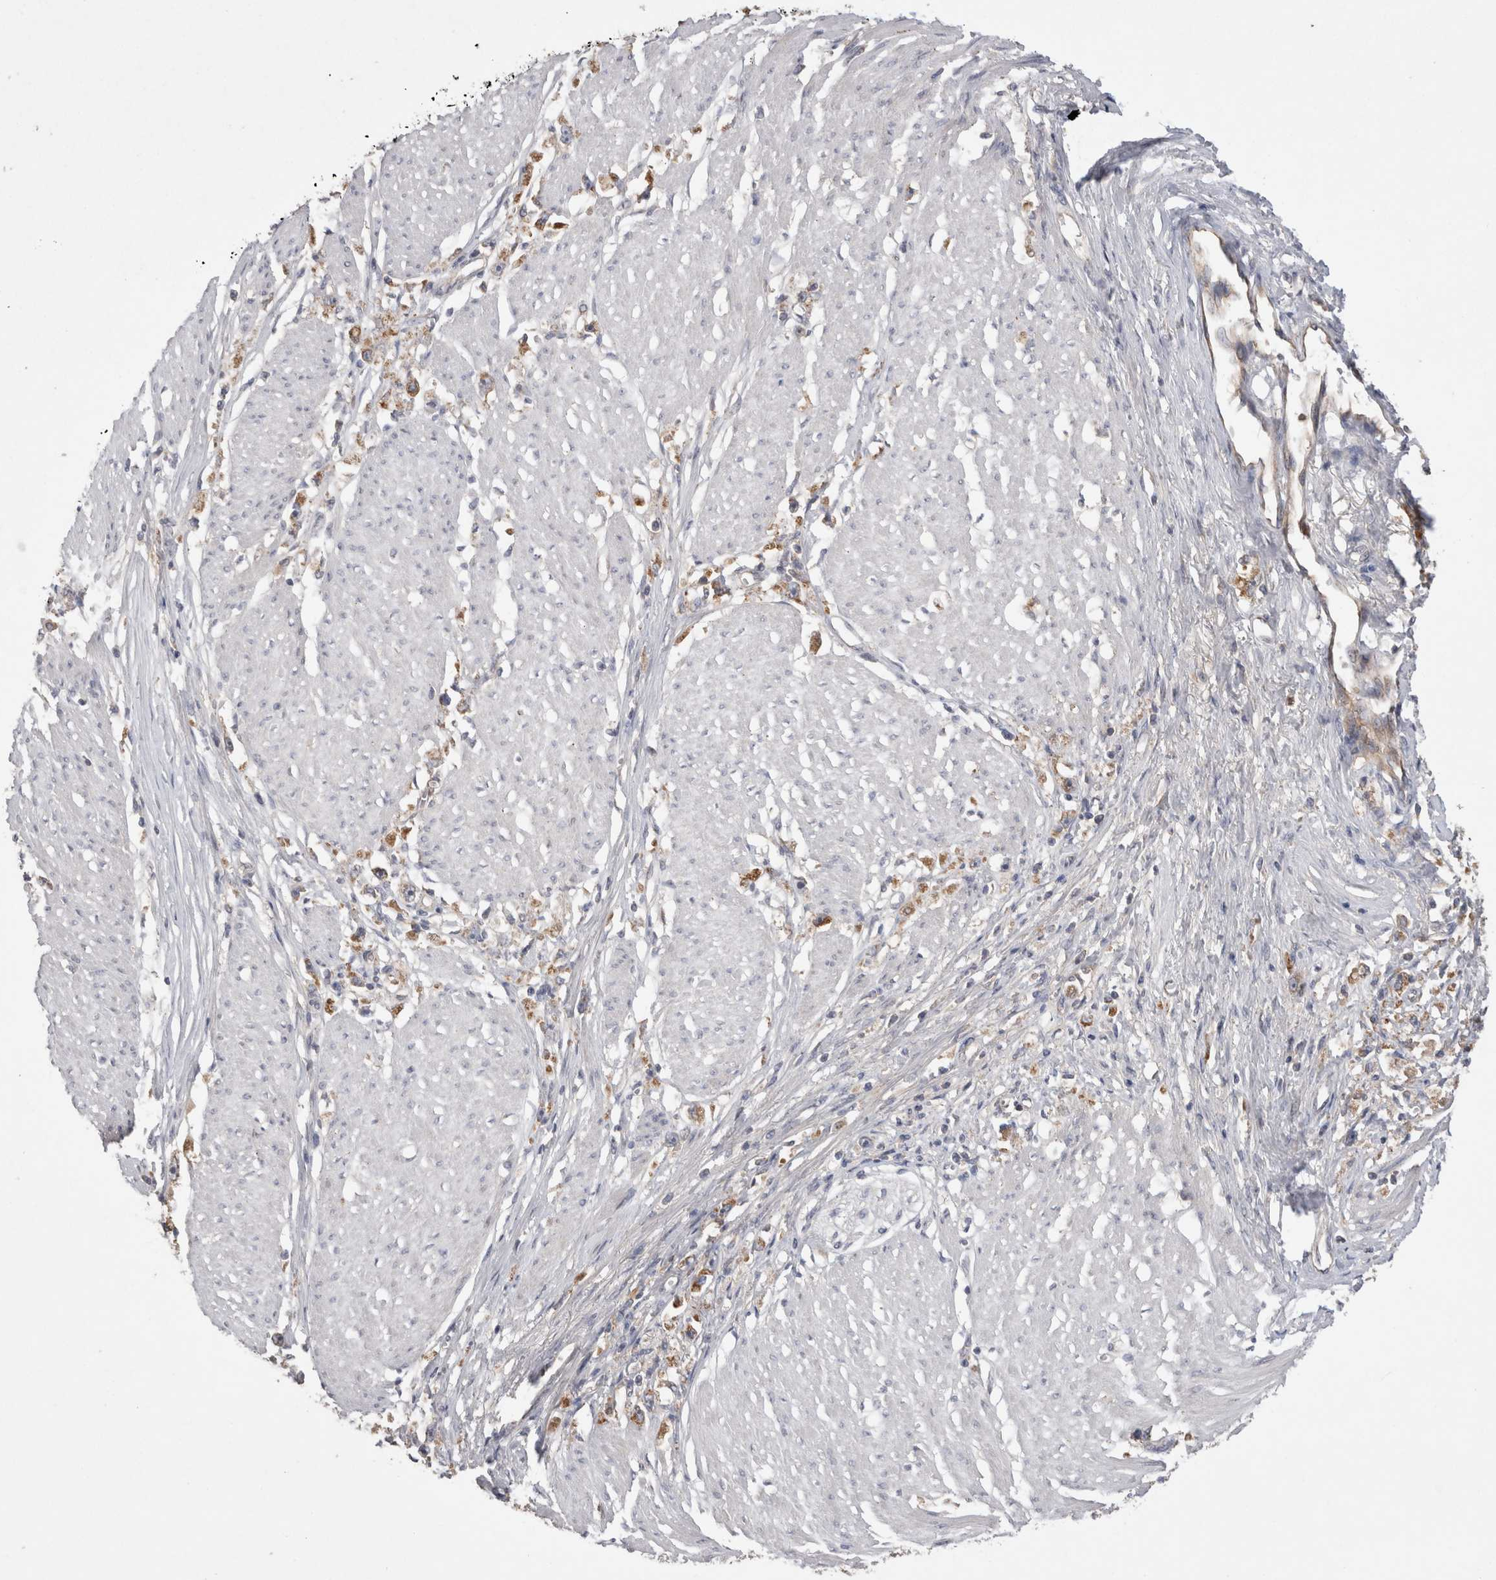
{"staining": {"intensity": "moderate", "quantity": "25%-75%", "location": "cytoplasmic/membranous"}, "tissue": "stomach cancer", "cell_type": "Tumor cells", "image_type": "cancer", "snomed": [{"axis": "morphology", "description": "Adenocarcinoma, NOS"}, {"axis": "topography", "description": "Stomach"}], "caption": "A brown stain shows moderate cytoplasmic/membranous positivity of a protein in human adenocarcinoma (stomach) tumor cells.", "gene": "DARS2", "patient": {"sex": "female", "age": 59}}